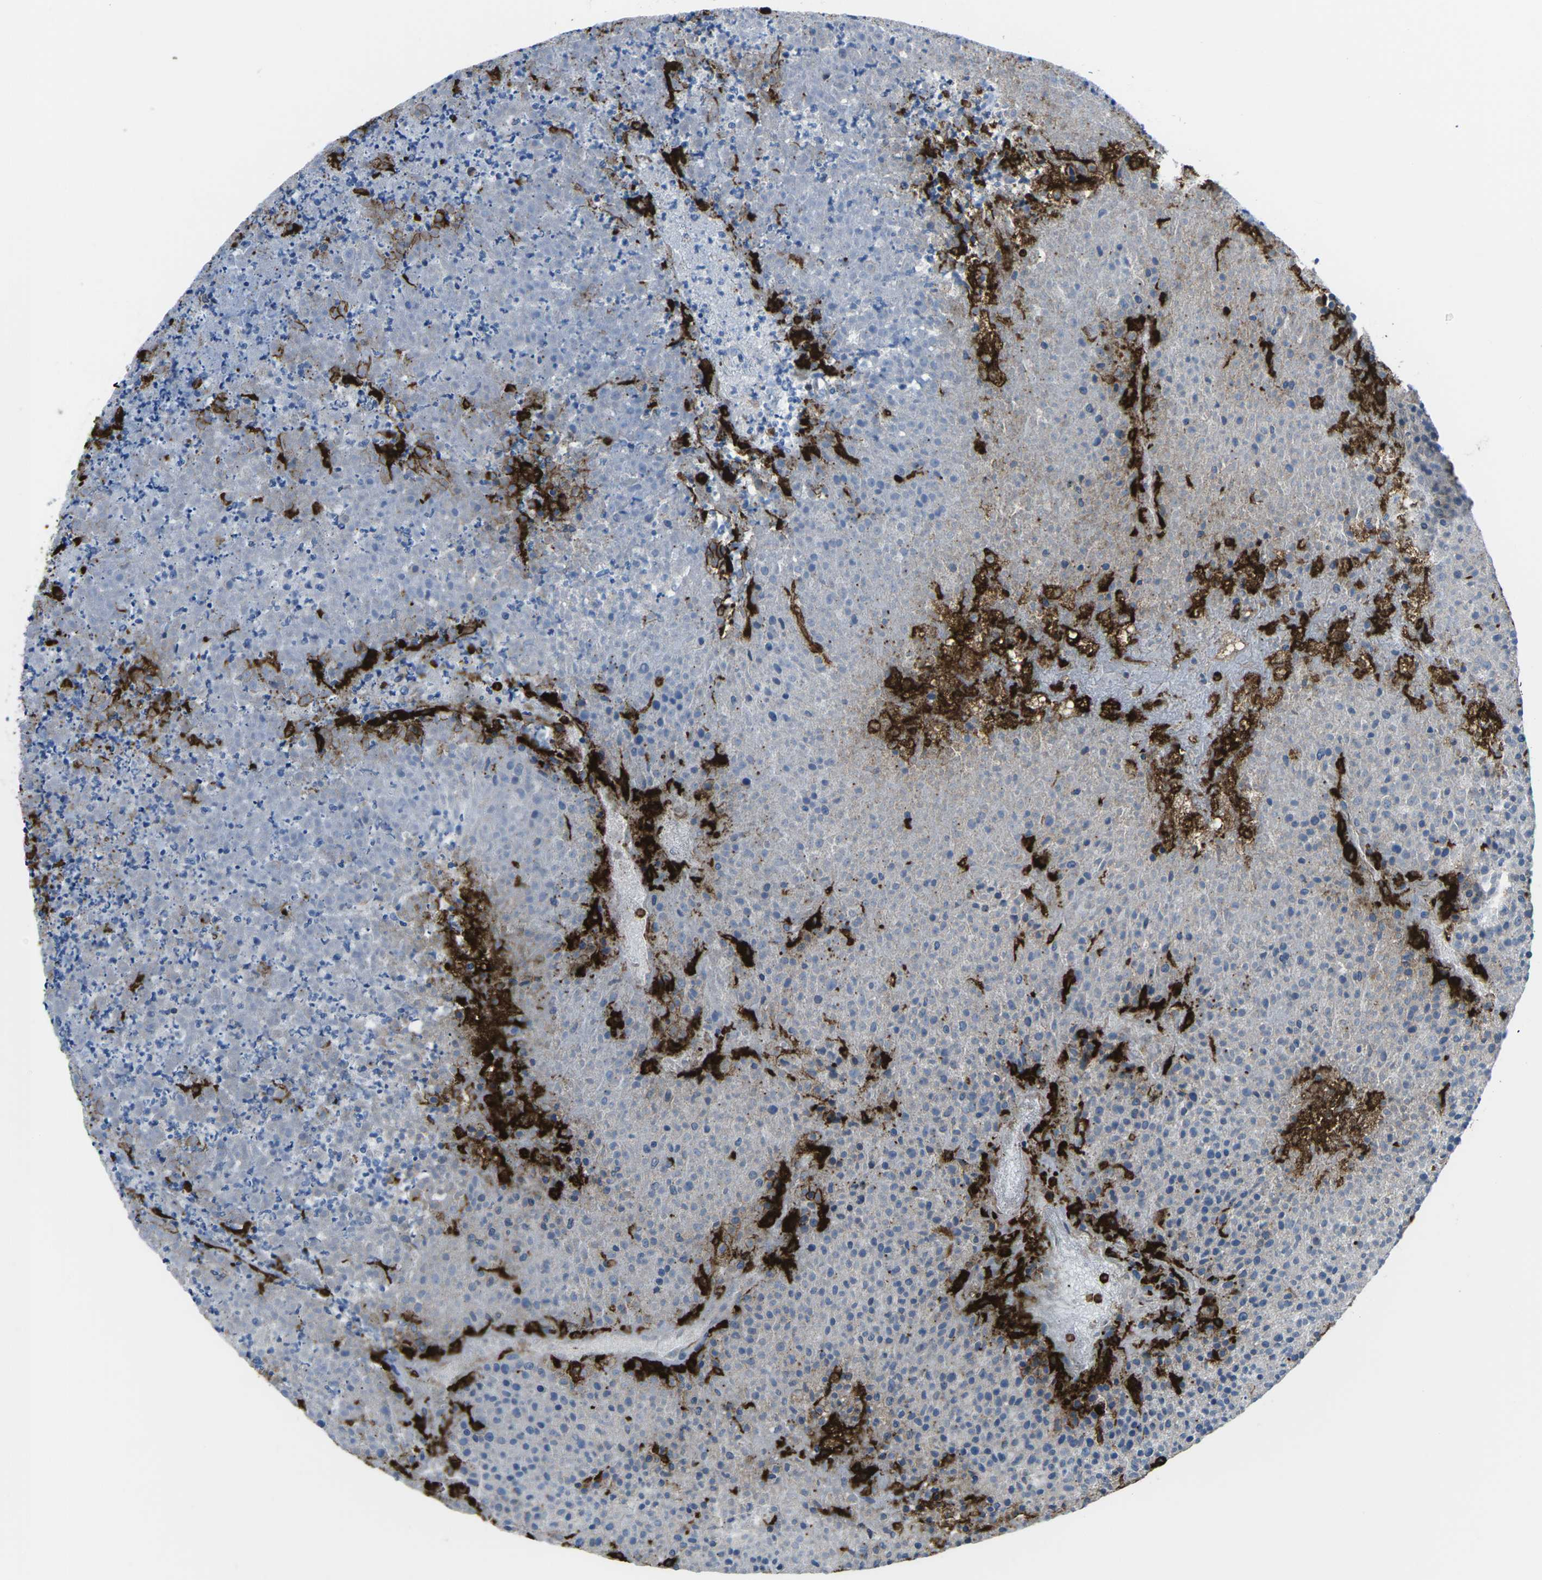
{"staining": {"intensity": "negative", "quantity": "none", "location": "none"}, "tissue": "testis cancer", "cell_type": "Tumor cells", "image_type": "cancer", "snomed": [{"axis": "morphology", "description": "Seminoma, NOS"}, {"axis": "topography", "description": "Testis"}], "caption": "The micrograph displays no significant positivity in tumor cells of testis cancer (seminoma).", "gene": "PTPN1", "patient": {"sex": "male", "age": 59}}